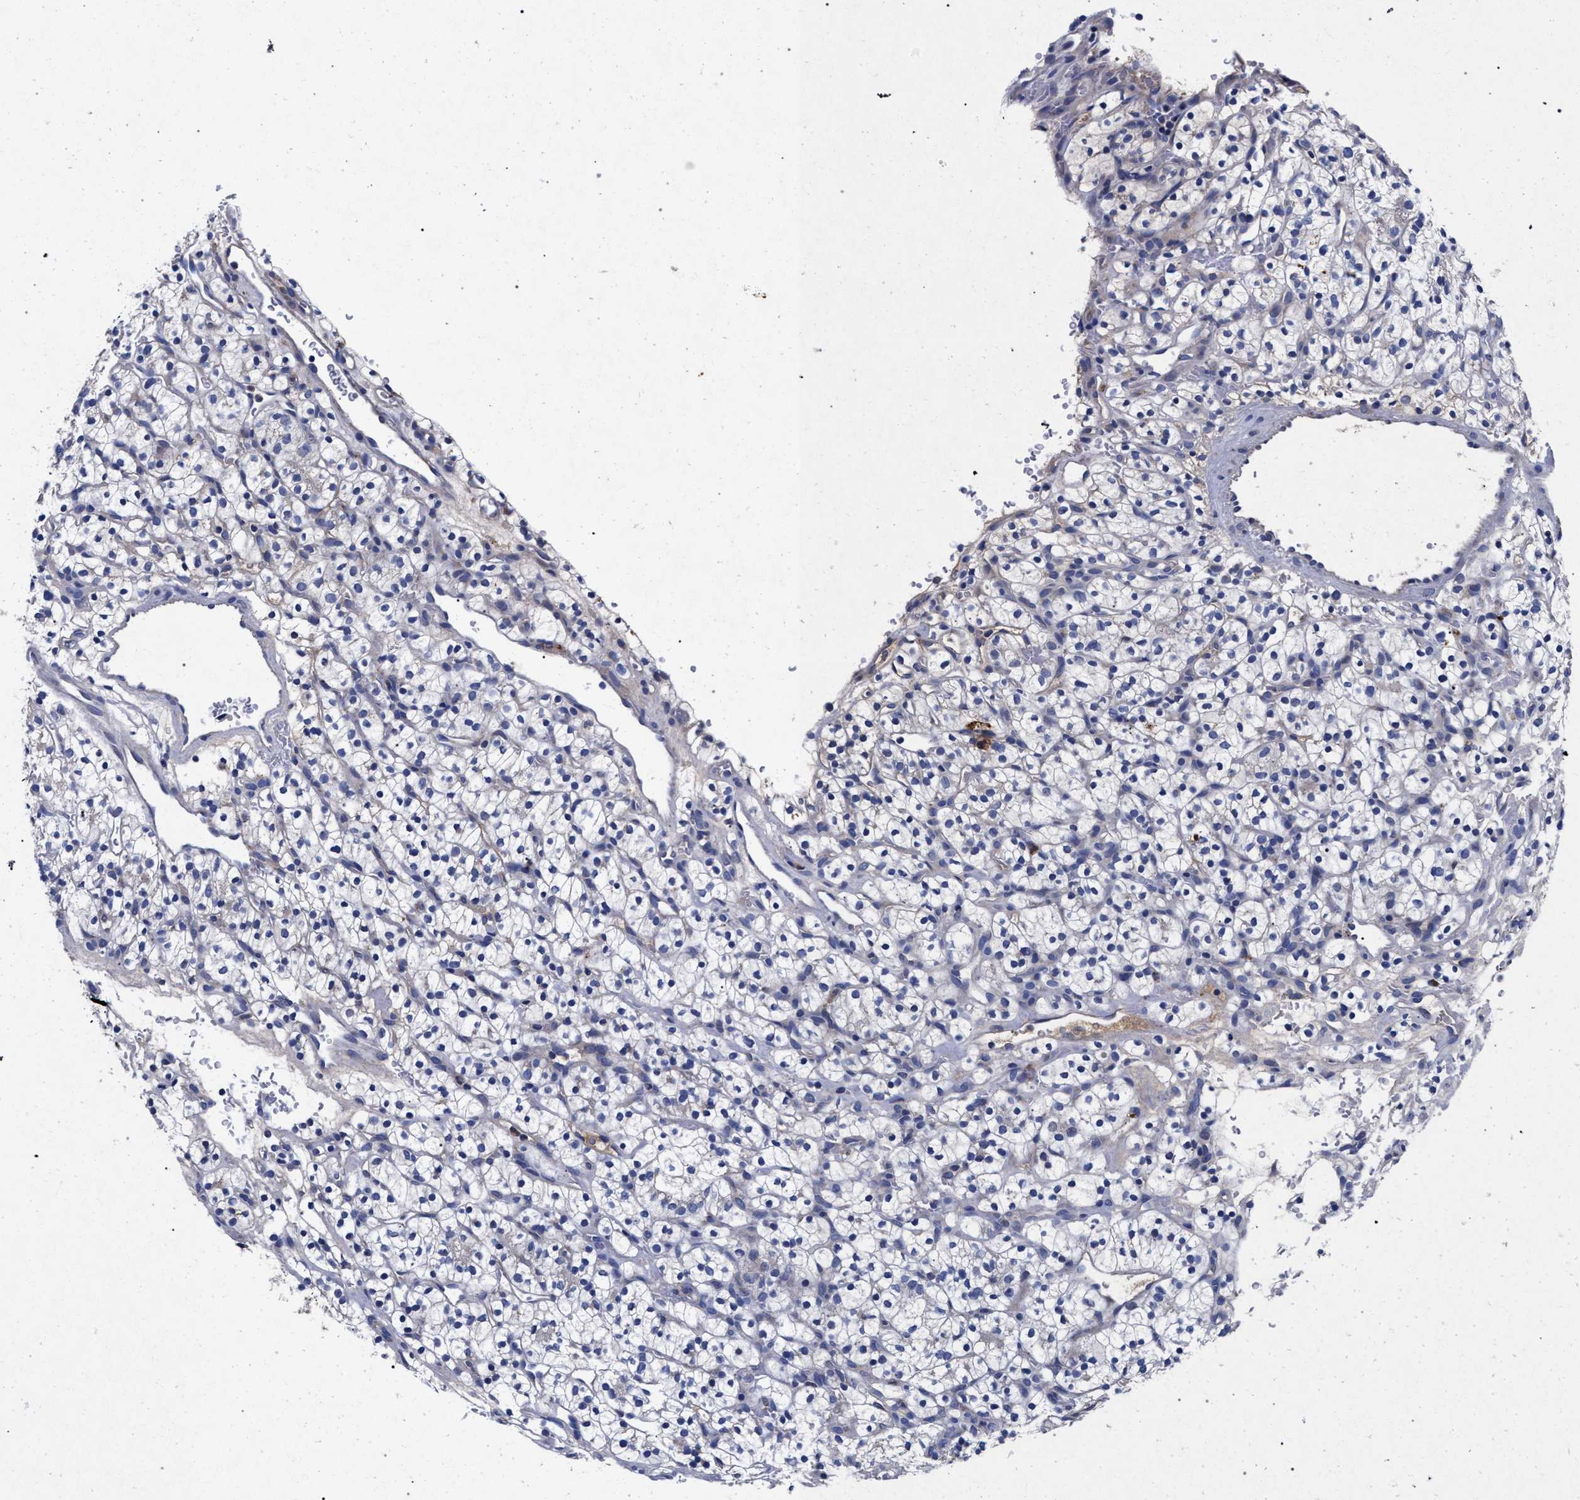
{"staining": {"intensity": "negative", "quantity": "none", "location": "none"}, "tissue": "renal cancer", "cell_type": "Tumor cells", "image_type": "cancer", "snomed": [{"axis": "morphology", "description": "Adenocarcinoma, NOS"}, {"axis": "topography", "description": "Kidney"}], "caption": "Immunohistochemistry photomicrograph of human renal adenocarcinoma stained for a protein (brown), which displays no positivity in tumor cells.", "gene": "HSD17B14", "patient": {"sex": "female", "age": 57}}